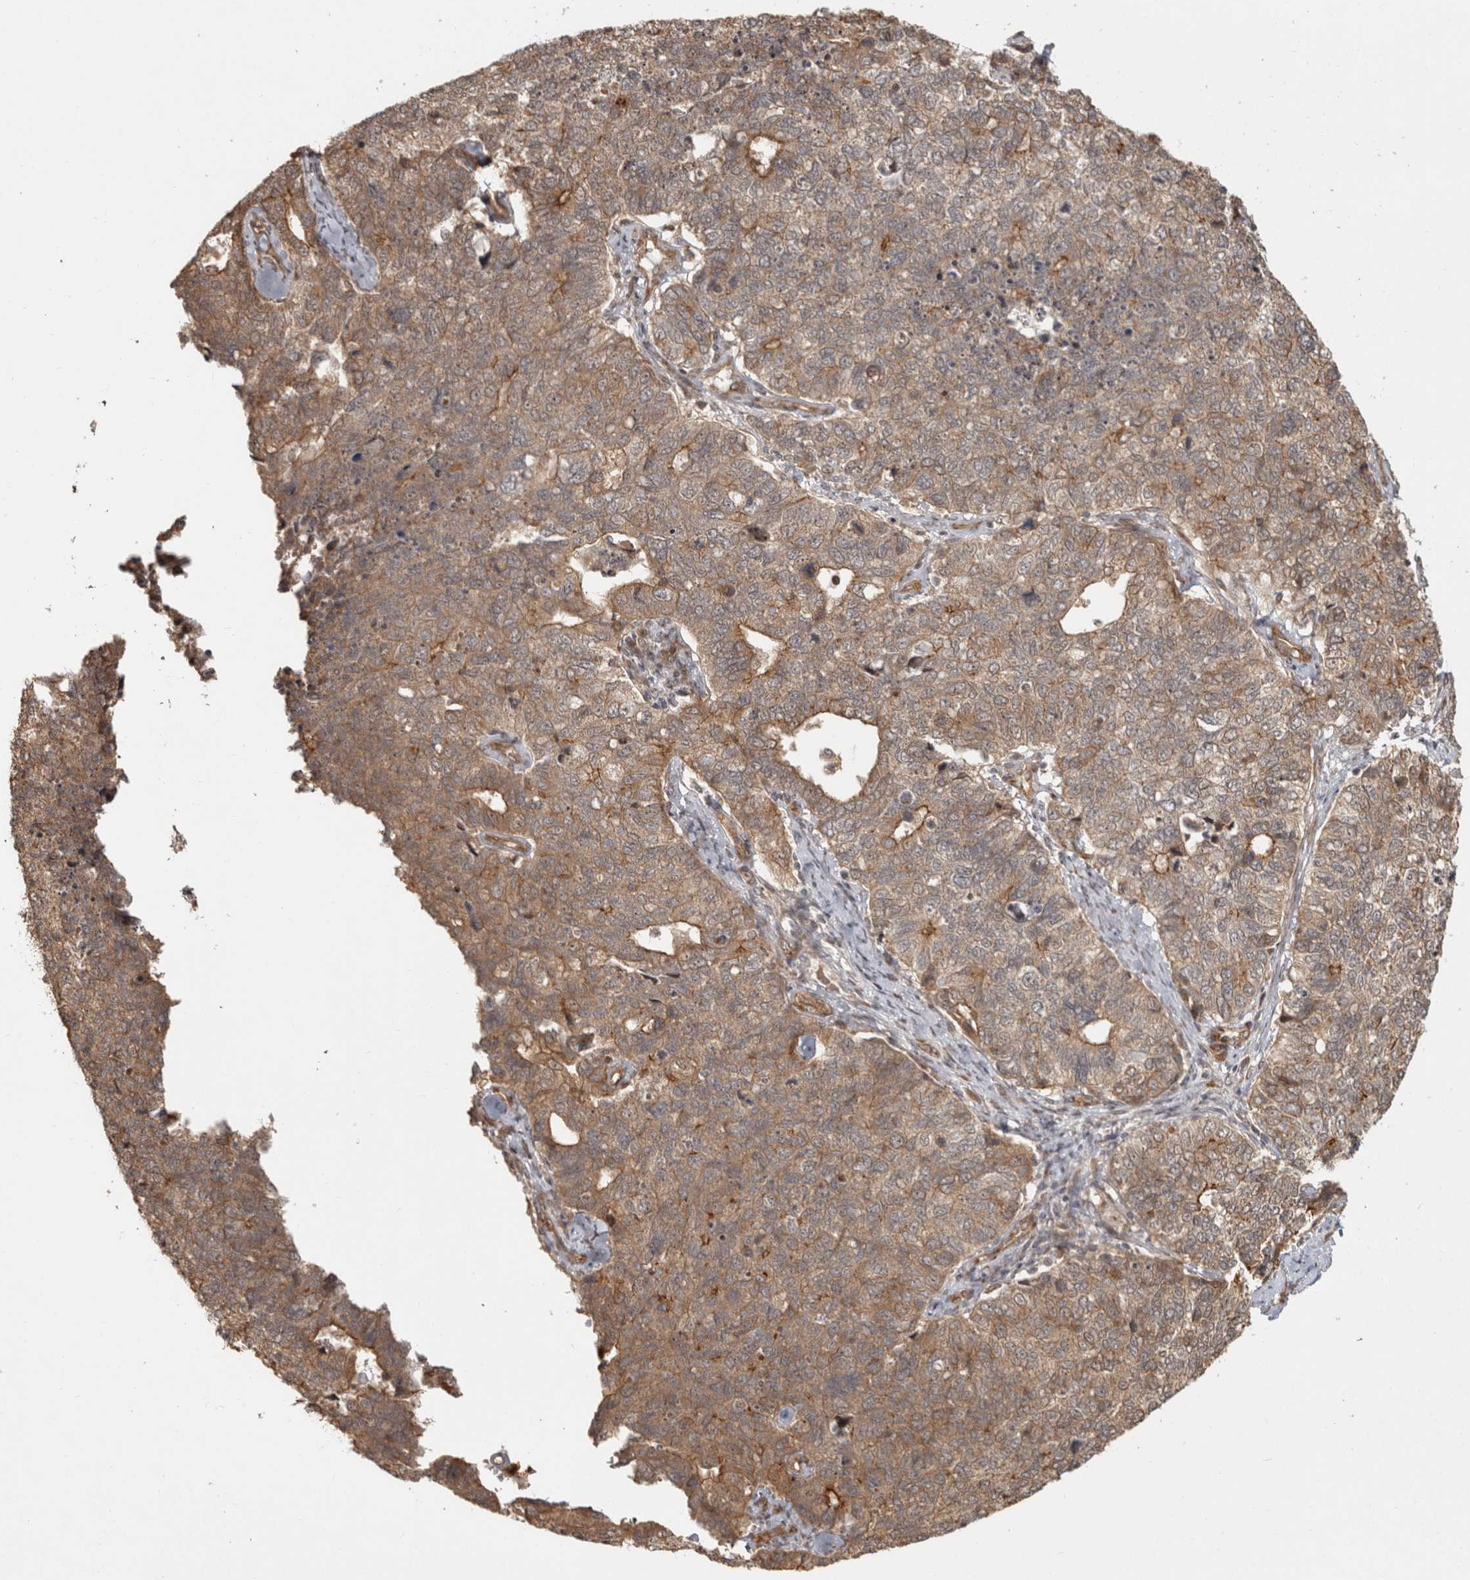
{"staining": {"intensity": "moderate", "quantity": "<25%", "location": "cytoplasmic/membranous"}, "tissue": "cervical cancer", "cell_type": "Tumor cells", "image_type": "cancer", "snomed": [{"axis": "morphology", "description": "Squamous cell carcinoma, NOS"}, {"axis": "topography", "description": "Cervix"}], "caption": "The photomicrograph demonstrates immunohistochemical staining of cervical squamous cell carcinoma. There is moderate cytoplasmic/membranous expression is present in about <25% of tumor cells.", "gene": "CAMSAP2", "patient": {"sex": "female", "age": 63}}